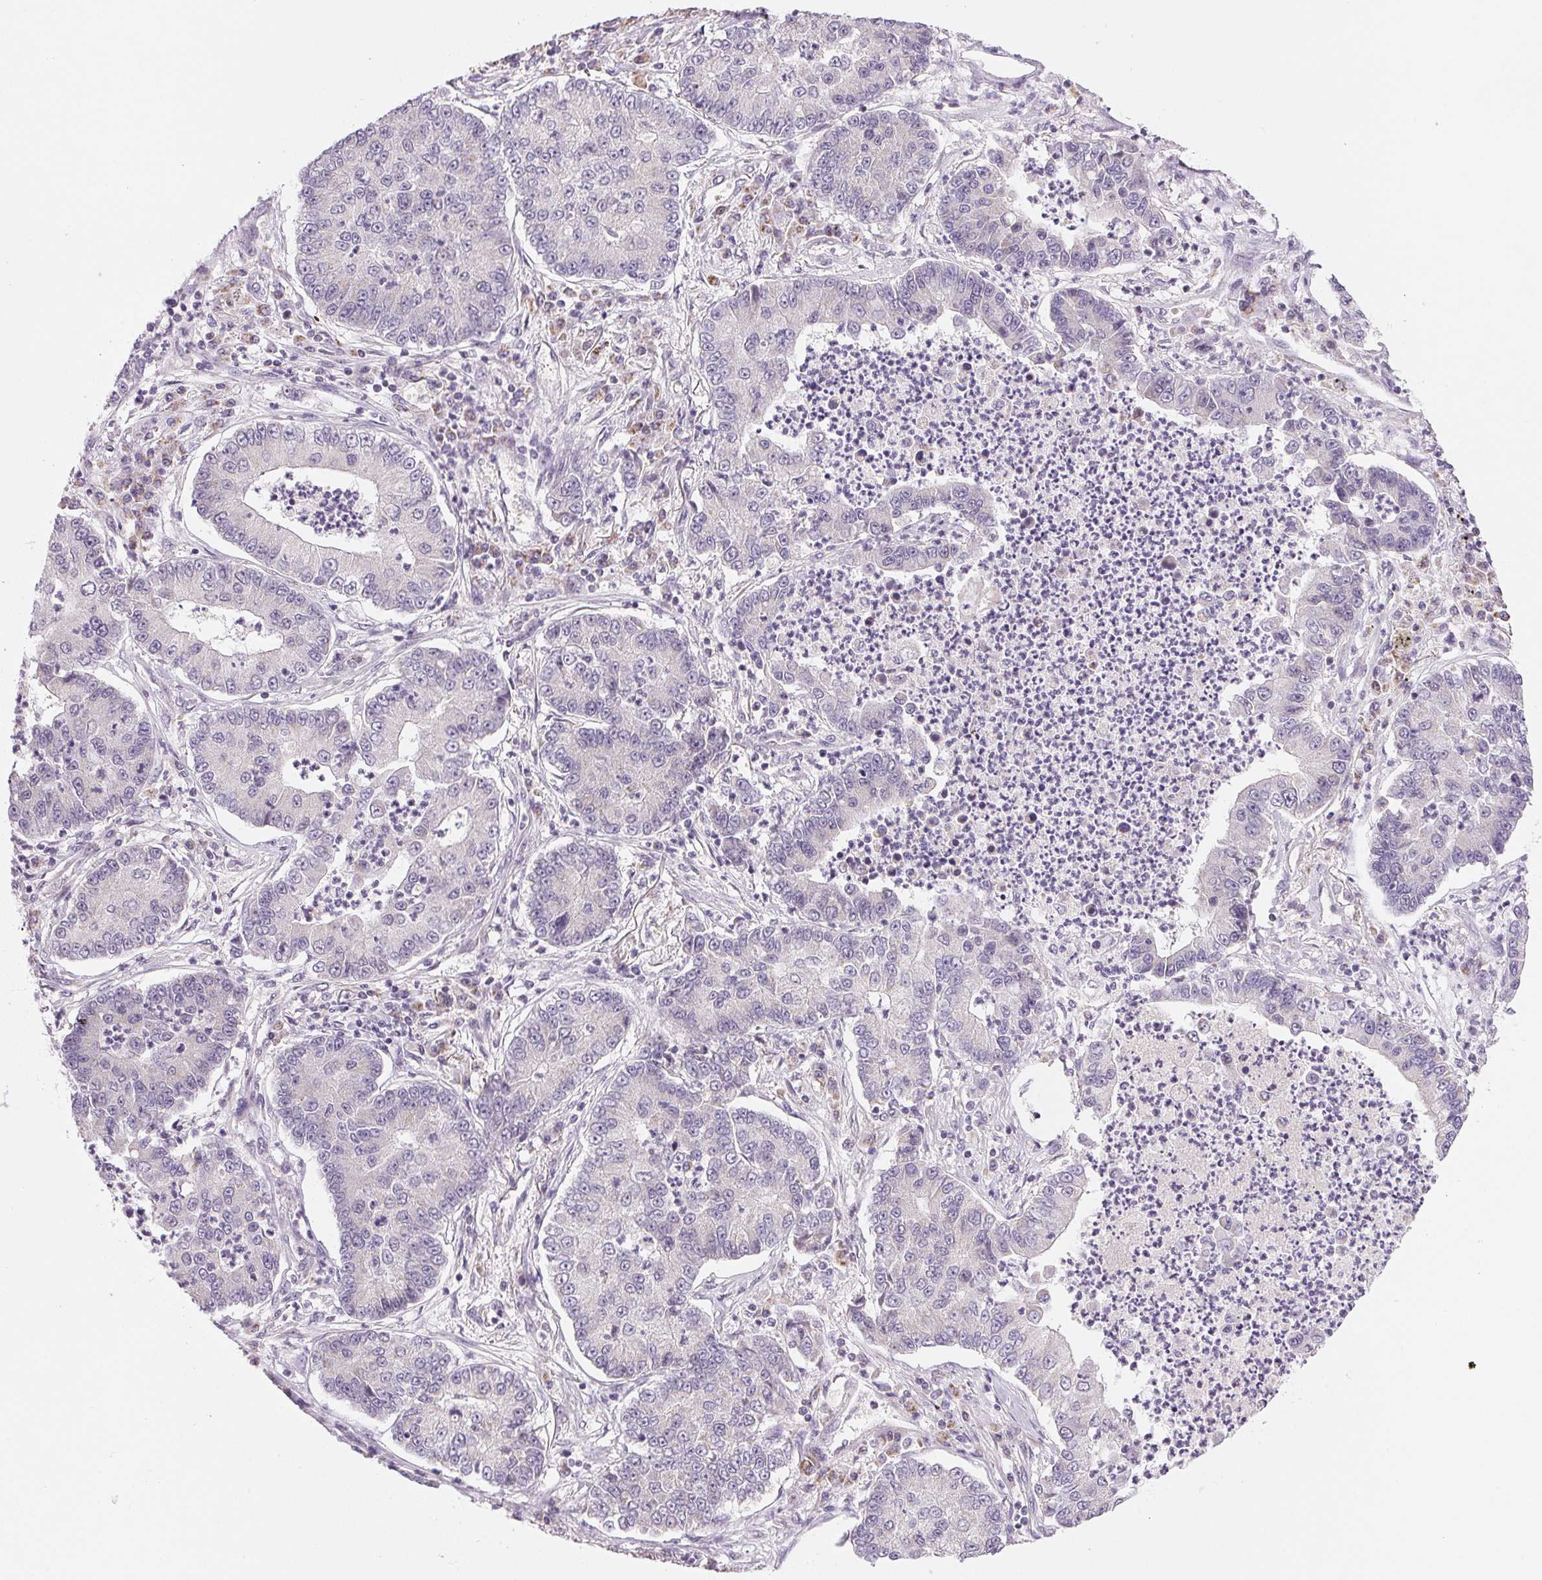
{"staining": {"intensity": "negative", "quantity": "none", "location": "none"}, "tissue": "lung cancer", "cell_type": "Tumor cells", "image_type": "cancer", "snomed": [{"axis": "morphology", "description": "Adenocarcinoma, NOS"}, {"axis": "topography", "description": "Lung"}], "caption": "Immunohistochemical staining of human lung cancer displays no significant positivity in tumor cells. (DAB (3,3'-diaminobenzidine) immunohistochemistry (IHC) visualized using brightfield microscopy, high magnification).", "gene": "HINT2", "patient": {"sex": "female", "age": 57}}